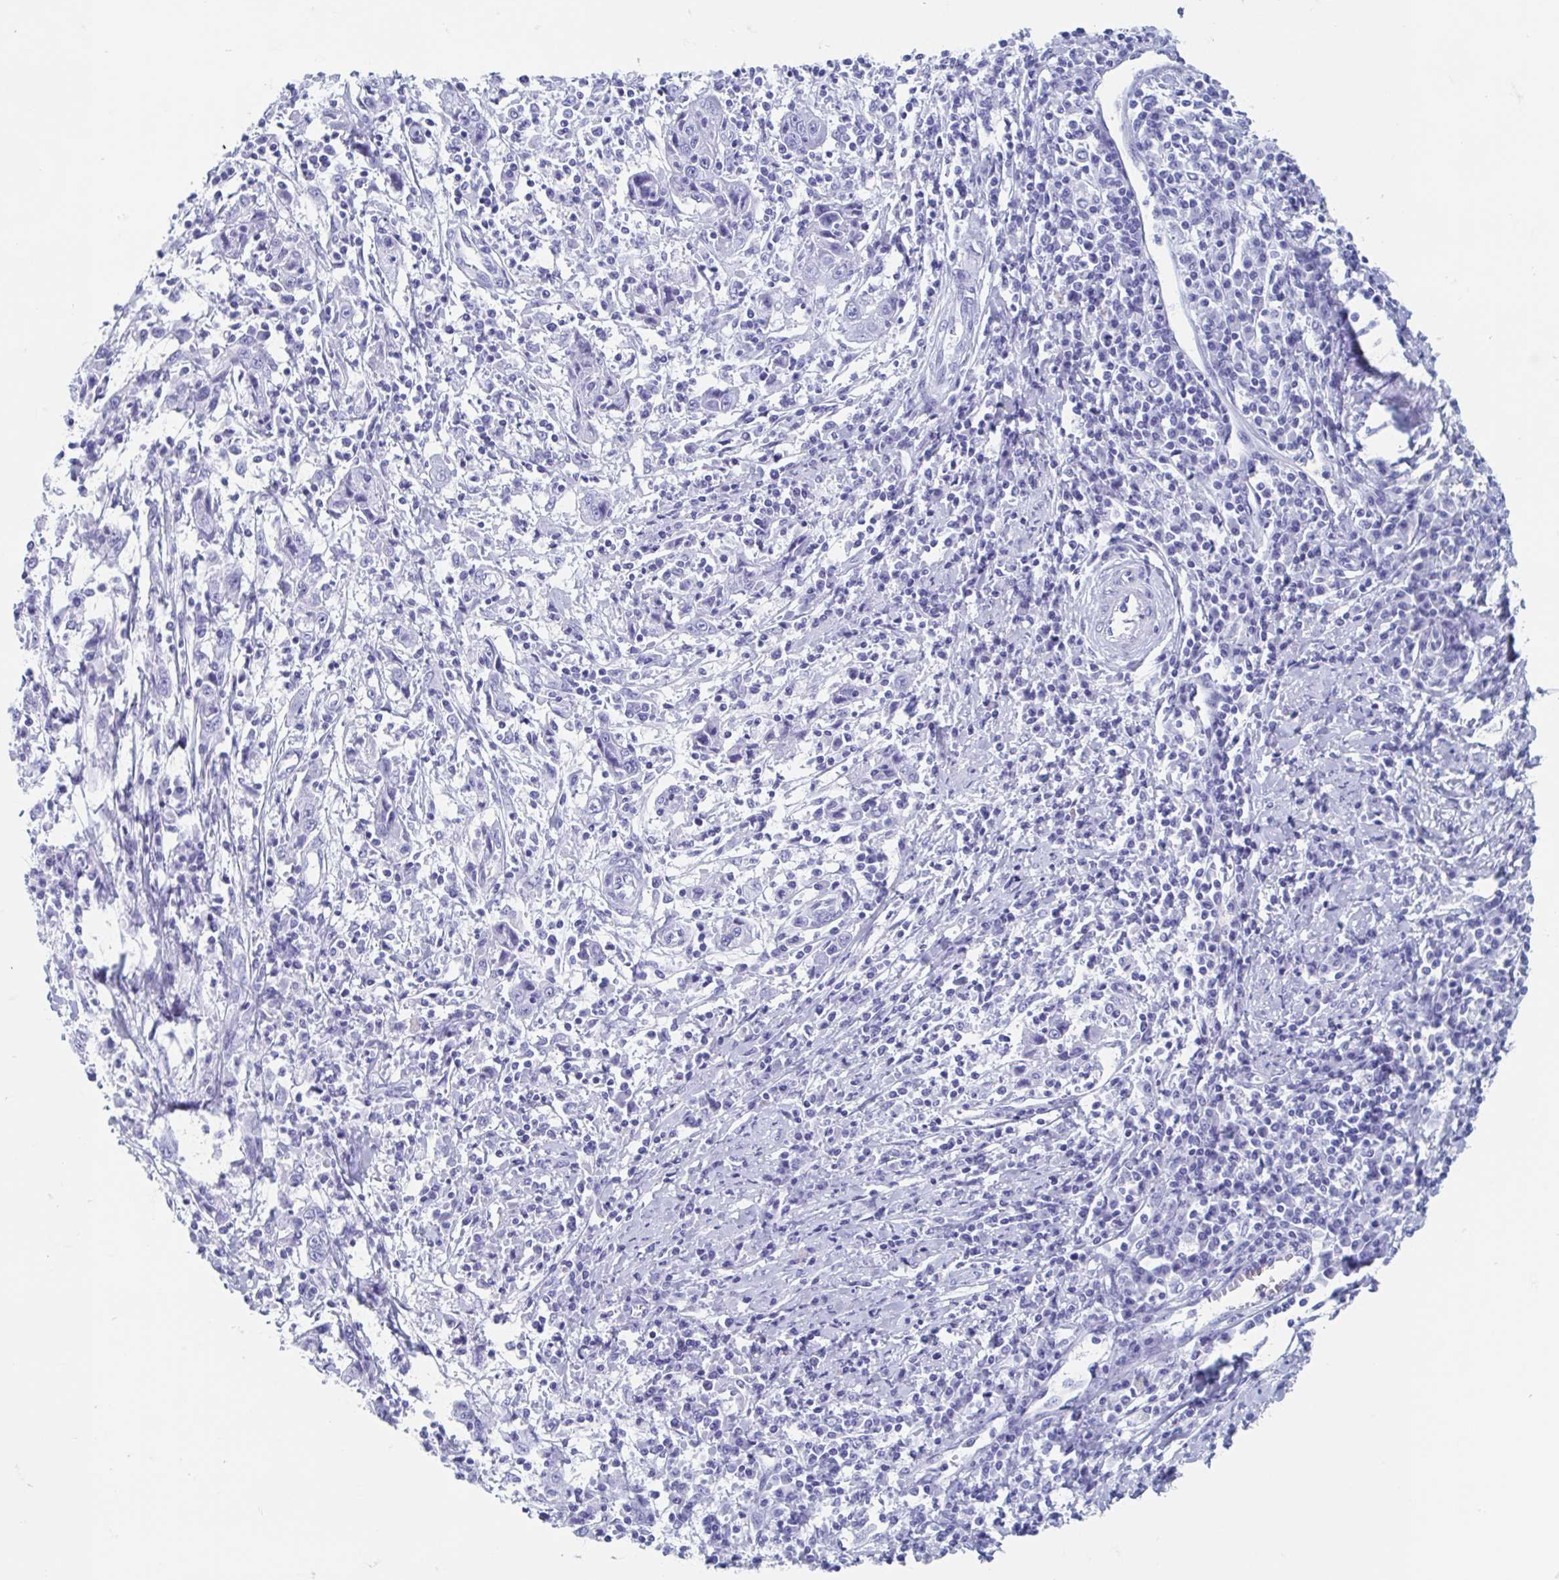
{"staining": {"intensity": "negative", "quantity": "none", "location": "none"}, "tissue": "cervical cancer", "cell_type": "Tumor cells", "image_type": "cancer", "snomed": [{"axis": "morphology", "description": "Squamous cell carcinoma, NOS"}, {"axis": "topography", "description": "Cervix"}], "caption": "High magnification brightfield microscopy of cervical cancer (squamous cell carcinoma) stained with DAB (brown) and counterstained with hematoxylin (blue): tumor cells show no significant positivity.", "gene": "HDGFL1", "patient": {"sex": "female", "age": 46}}